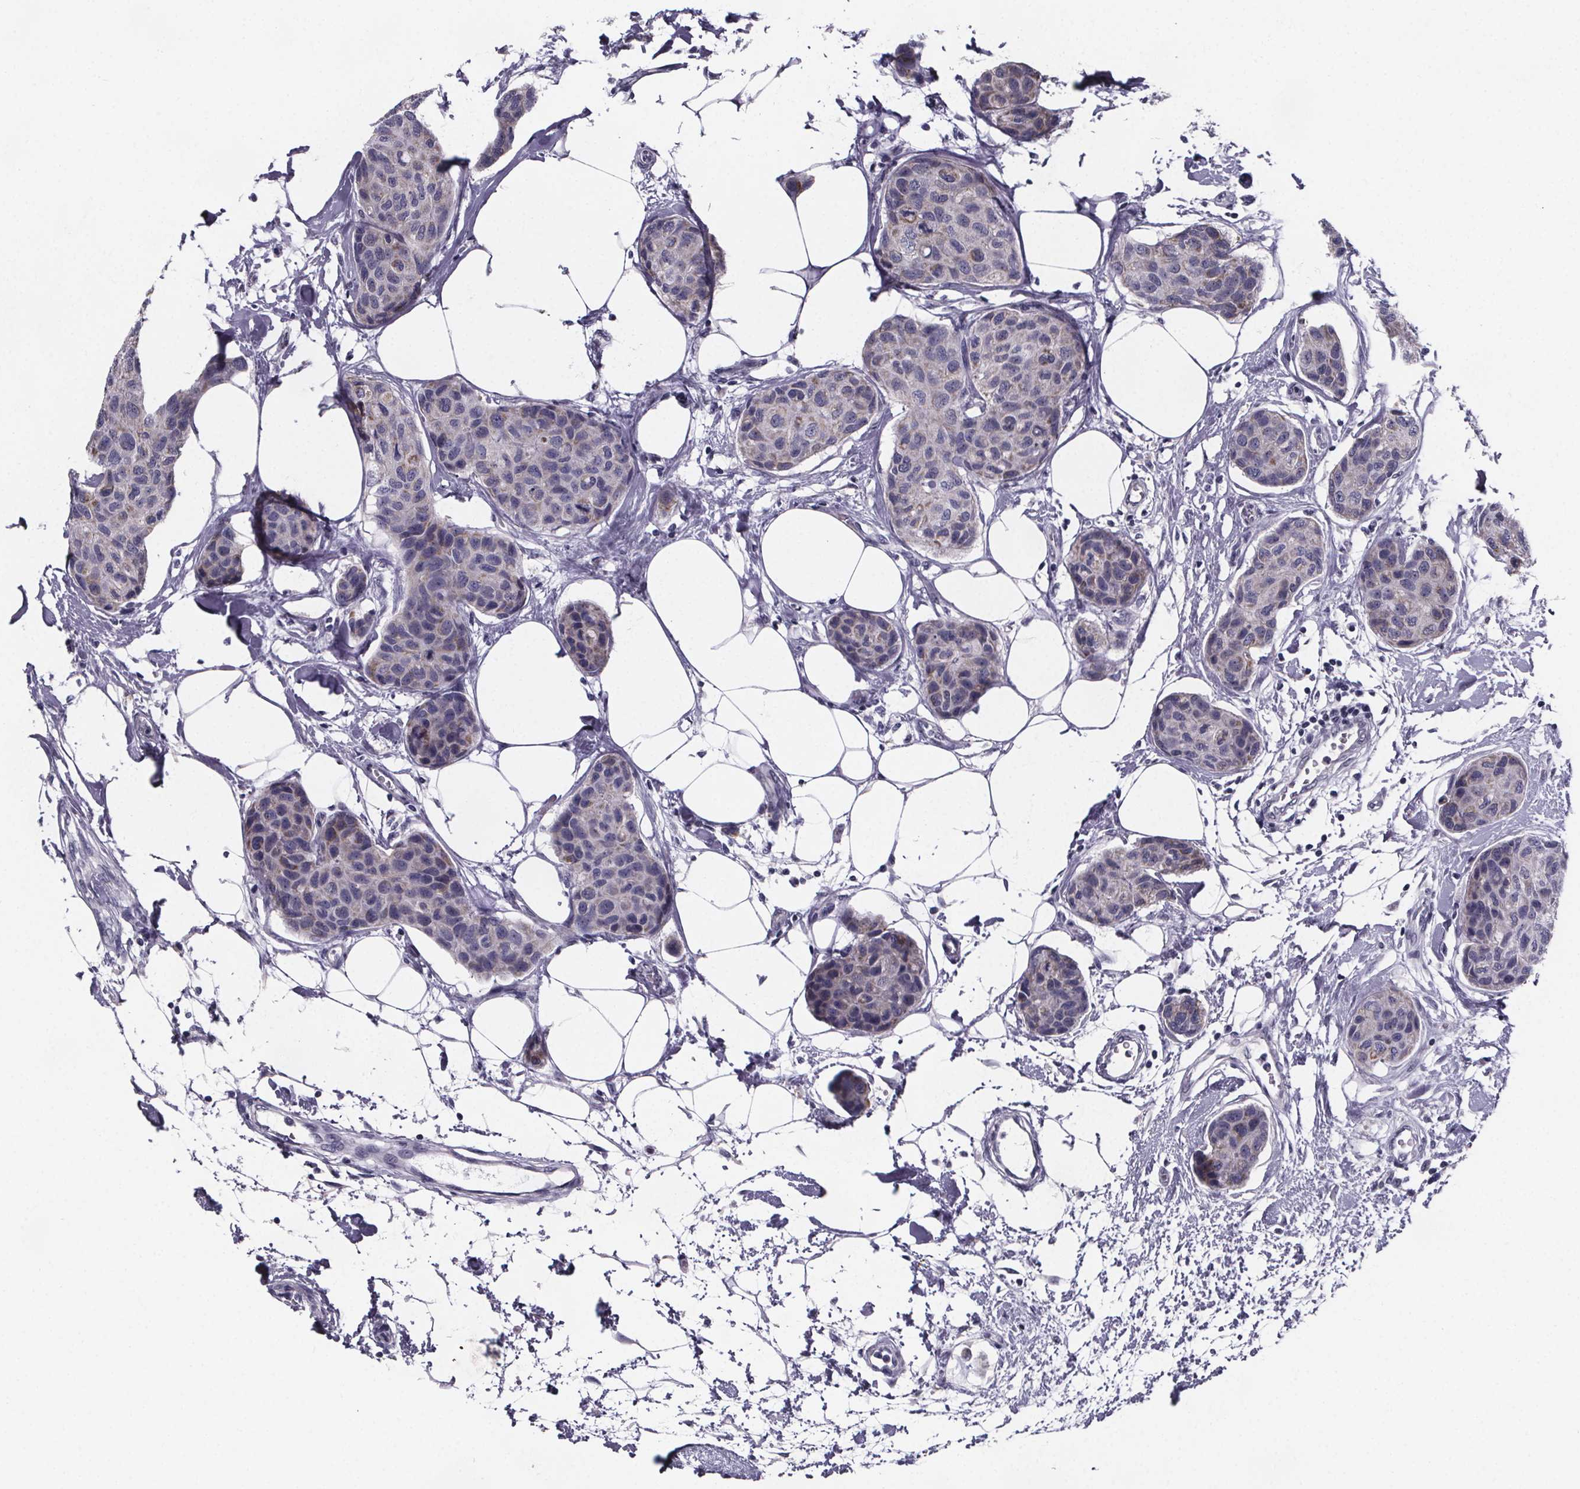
{"staining": {"intensity": "negative", "quantity": "none", "location": "none"}, "tissue": "breast cancer", "cell_type": "Tumor cells", "image_type": "cancer", "snomed": [{"axis": "morphology", "description": "Duct carcinoma"}, {"axis": "topography", "description": "Breast"}], "caption": "This is a histopathology image of immunohistochemistry staining of invasive ductal carcinoma (breast), which shows no expression in tumor cells.", "gene": "PAH", "patient": {"sex": "female", "age": 80}}